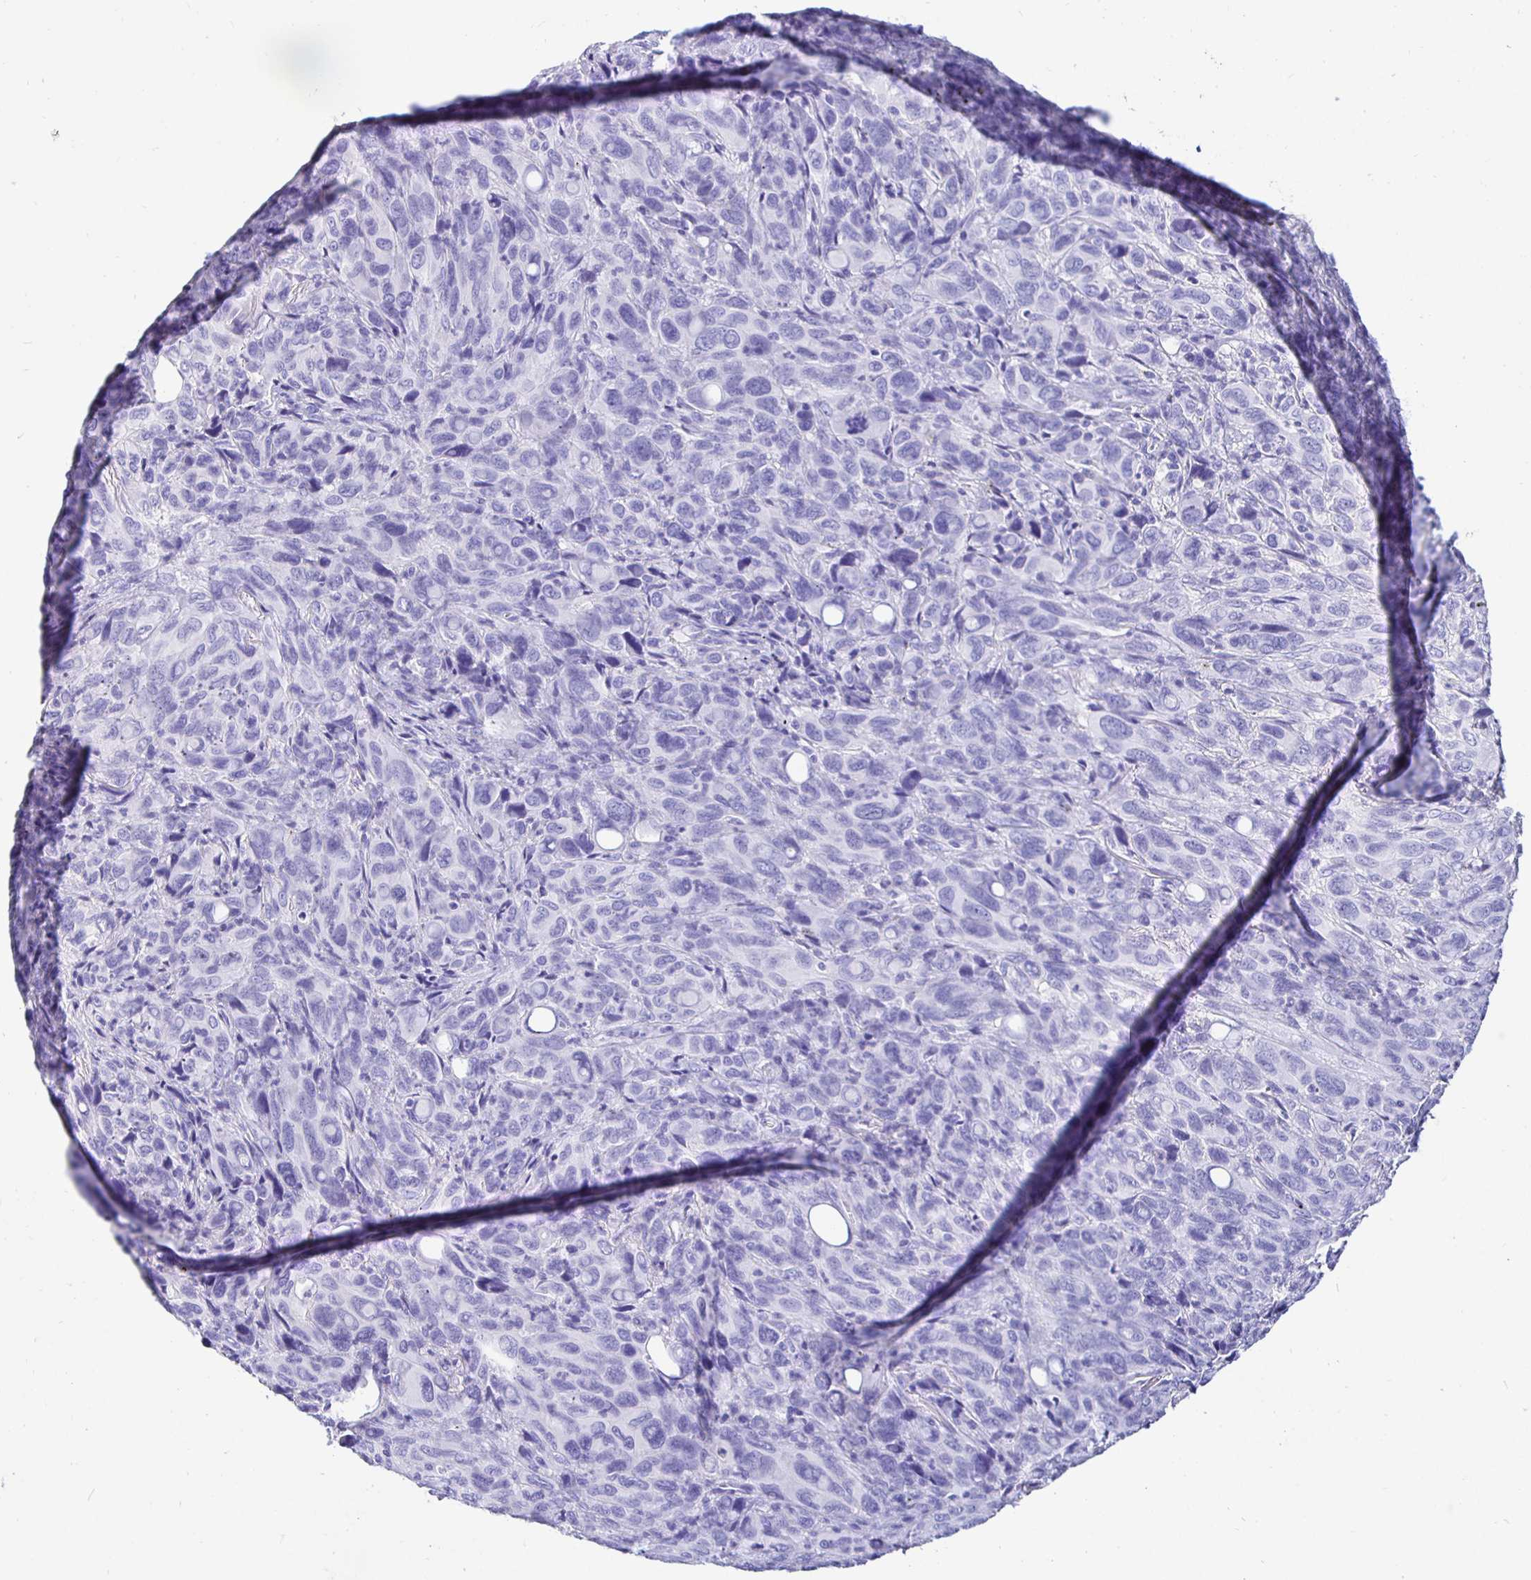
{"staining": {"intensity": "negative", "quantity": "none", "location": "none"}, "tissue": "melanoma", "cell_type": "Tumor cells", "image_type": "cancer", "snomed": [{"axis": "morphology", "description": "Malignant melanoma, Metastatic site"}, {"axis": "topography", "description": "Lung"}], "caption": "The immunohistochemistry photomicrograph has no significant staining in tumor cells of malignant melanoma (metastatic site) tissue.", "gene": "UMOD", "patient": {"sex": "male", "age": 48}}